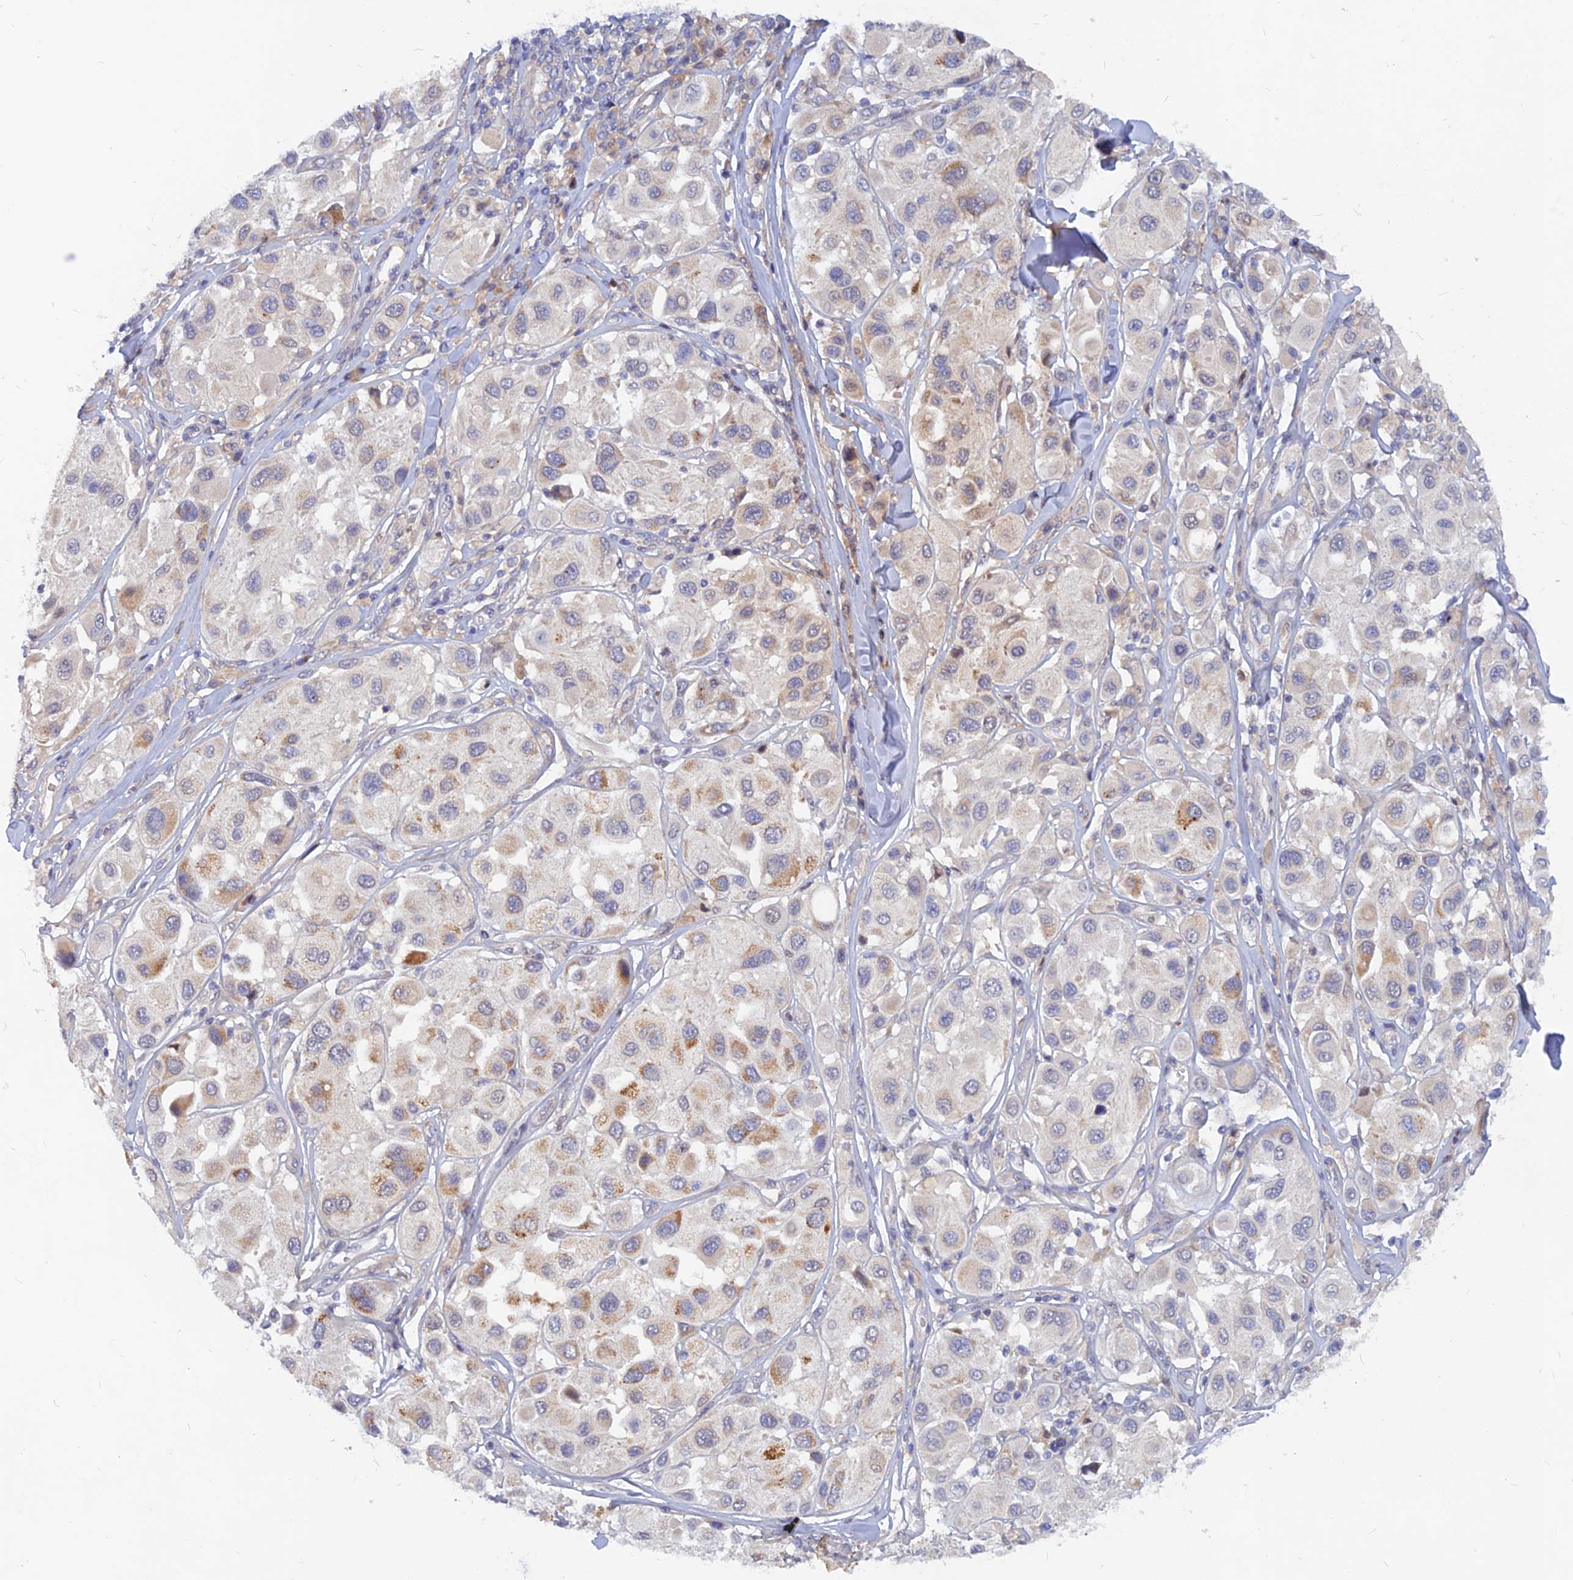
{"staining": {"intensity": "moderate", "quantity": "<25%", "location": "cytoplasmic/membranous"}, "tissue": "melanoma", "cell_type": "Tumor cells", "image_type": "cancer", "snomed": [{"axis": "morphology", "description": "Malignant melanoma, Metastatic site"}, {"axis": "topography", "description": "Skin"}], "caption": "Human malignant melanoma (metastatic site) stained with a brown dye reveals moderate cytoplasmic/membranous positive positivity in approximately <25% of tumor cells.", "gene": "DNAJC16", "patient": {"sex": "male", "age": 41}}